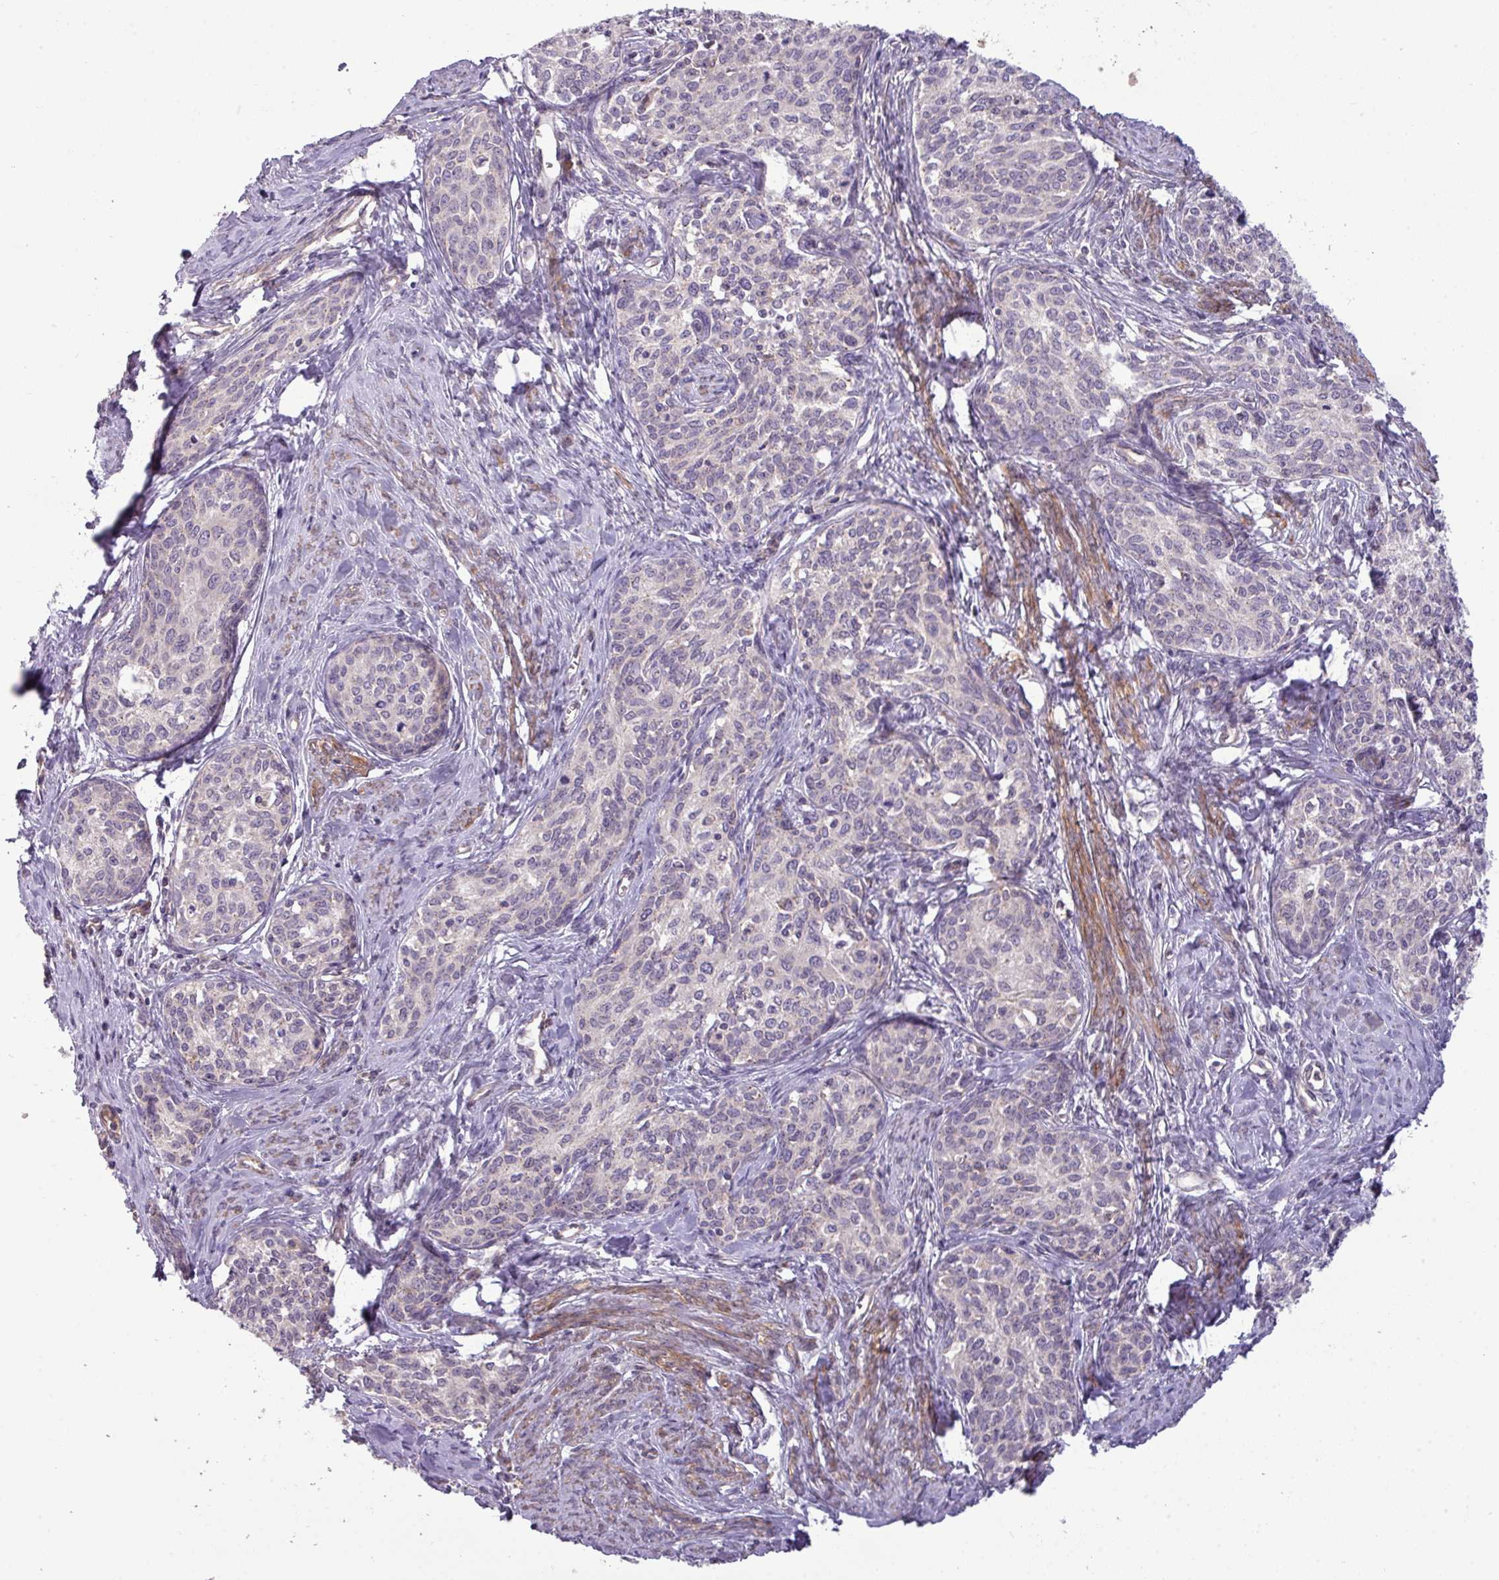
{"staining": {"intensity": "negative", "quantity": "none", "location": "none"}, "tissue": "cervical cancer", "cell_type": "Tumor cells", "image_type": "cancer", "snomed": [{"axis": "morphology", "description": "Squamous cell carcinoma, NOS"}, {"axis": "morphology", "description": "Adenocarcinoma, NOS"}, {"axis": "topography", "description": "Cervix"}], "caption": "This is an IHC image of human squamous cell carcinoma (cervical). There is no expression in tumor cells.", "gene": "ZNF35", "patient": {"sex": "female", "age": 52}}